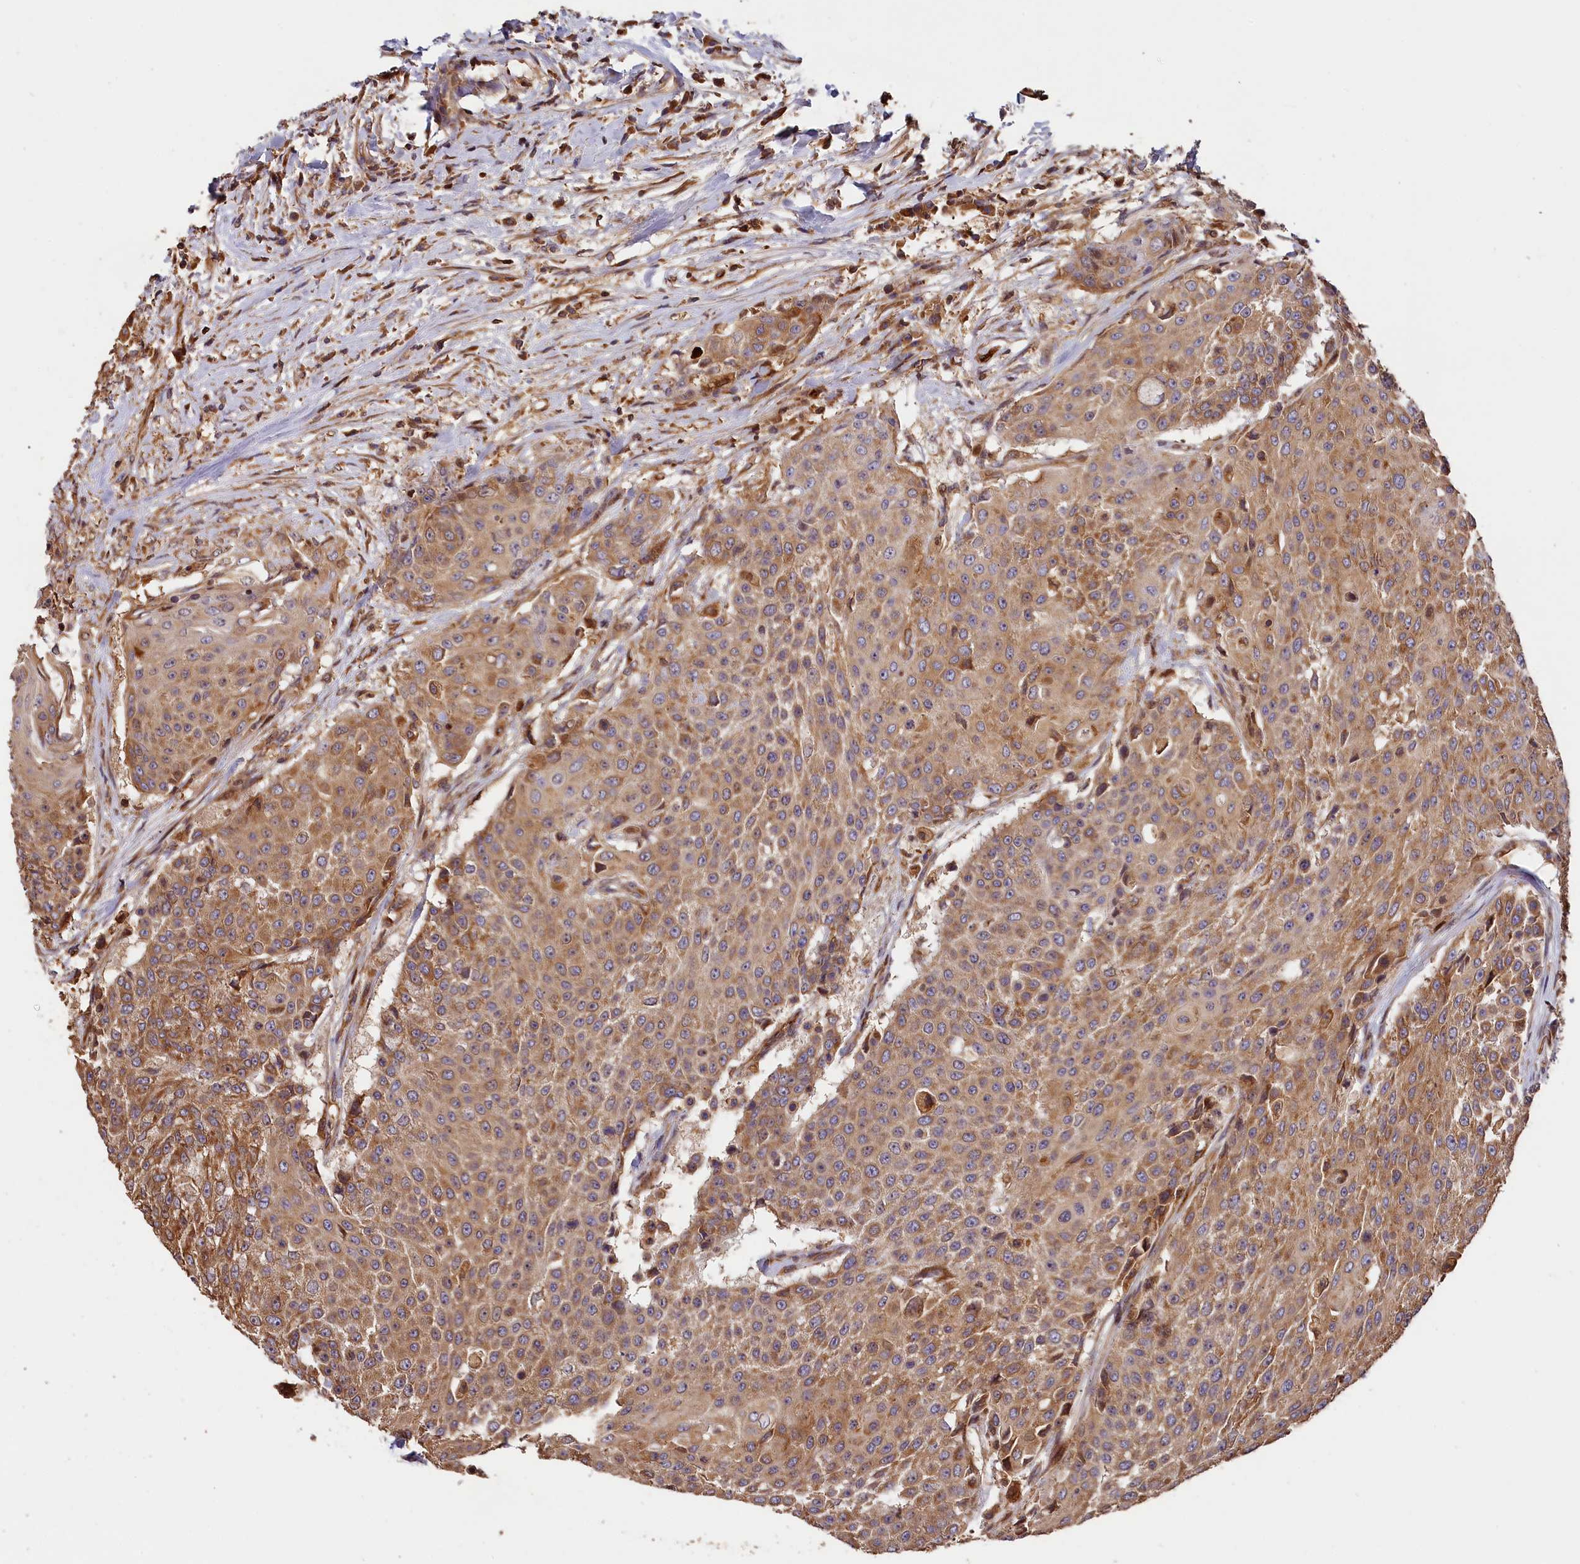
{"staining": {"intensity": "strong", "quantity": ">75%", "location": "cytoplasmic/membranous"}, "tissue": "urothelial cancer", "cell_type": "Tumor cells", "image_type": "cancer", "snomed": [{"axis": "morphology", "description": "Urothelial carcinoma, High grade"}, {"axis": "topography", "description": "Urinary bladder"}], "caption": "This is a histology image of immunohistochemistry (IHC) staining of urothelial cancer, which shows strong staining in the cytoplasmic/membranous of tumor cells.", "gene": "HMOX2", "patient": {"sex": "female", "age": 63}}